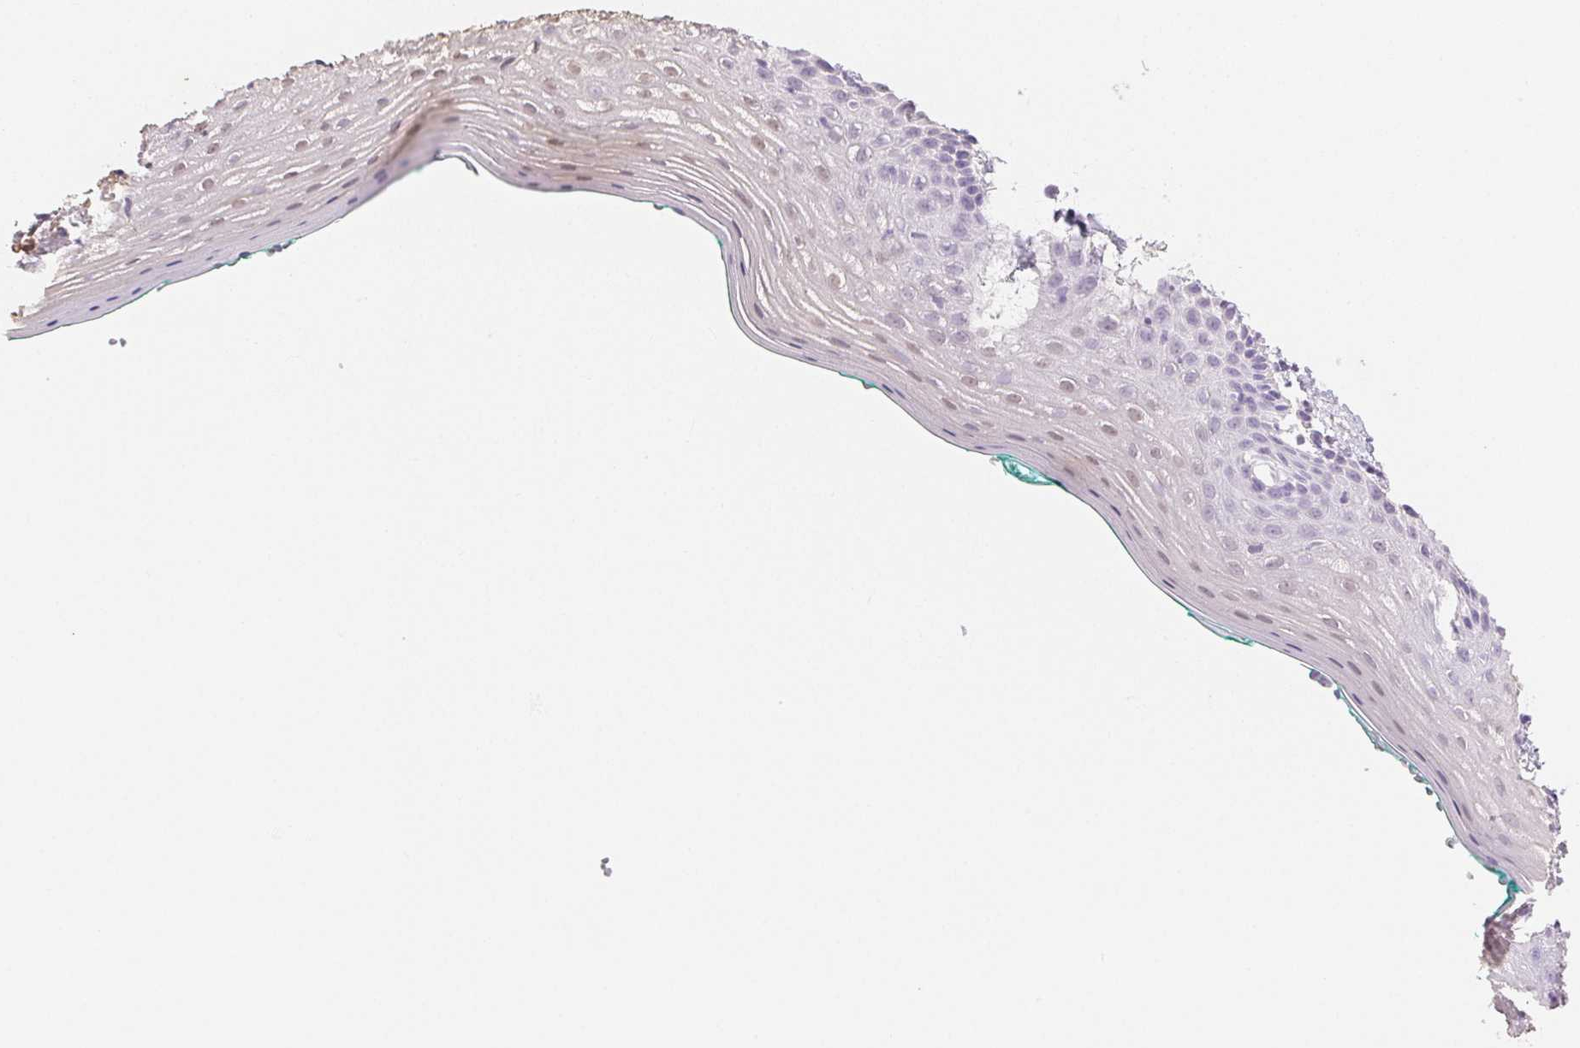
{"staining": {"intensity": "moderate", "quantity": "<25%", "location": "cytoplasmic/membranous,nuclear"}, "tissue": "vagina", "cell_type": "Squamous epithelial cells", "image_type": "normal", "snomed": [{"axis": "morphology", "description": "Normal tissue, NOS"}, {"axis": "topography", "description": "Vagina"}], "caption": "Protein analysis of normal vagina shows moderate cytoplasmic/membranous,nuclear positivity in approximately <25% of squamous epithelial cells.", "gene": "SPRR3", "patient": {"sex": "female", "age": 42}}